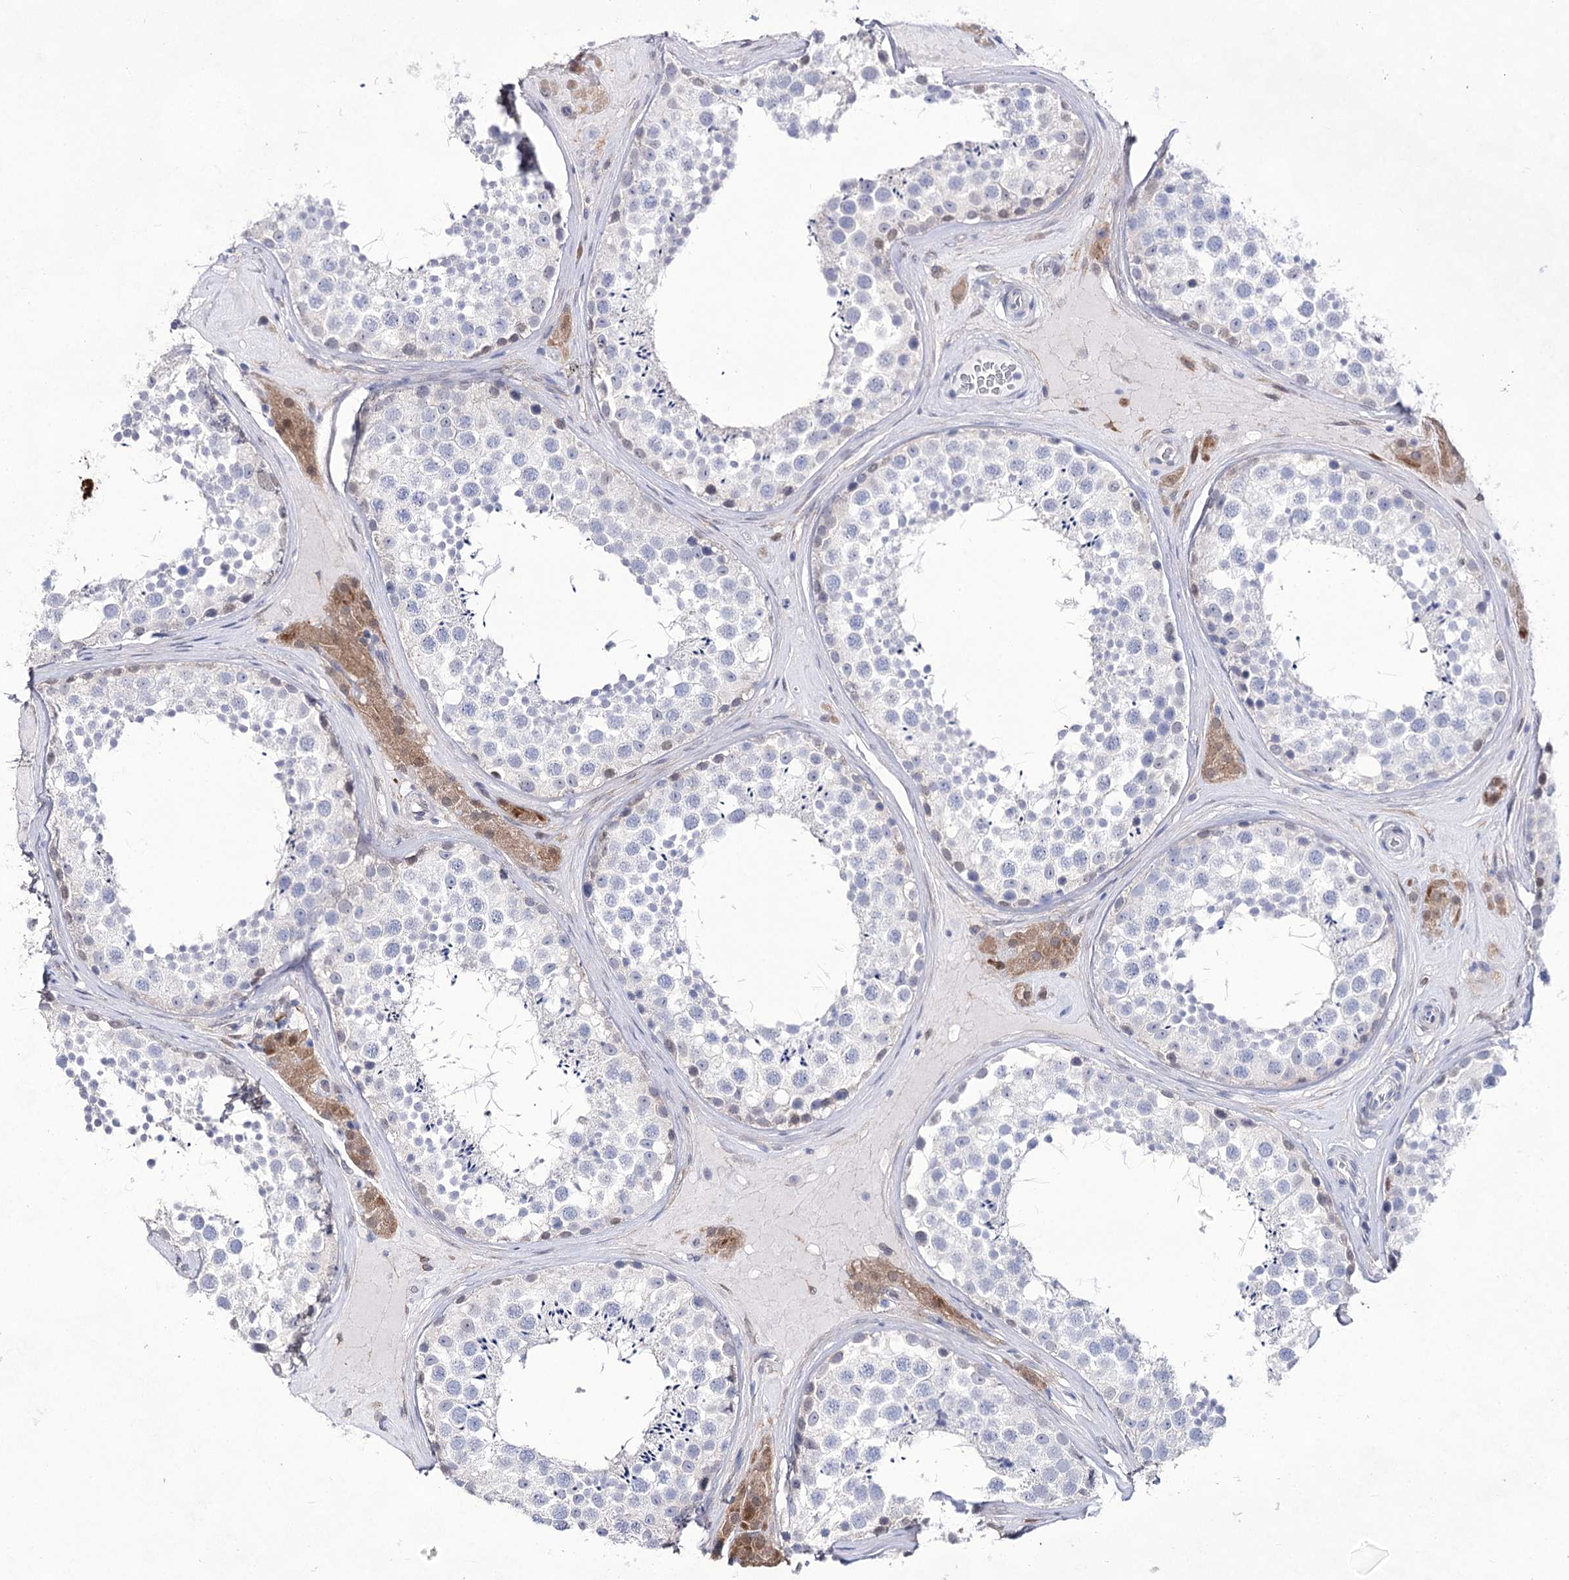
{"staining": {"intensity": "negative", "quantity": "none", "location": "none"}, "tissue": "testis", "cell_type": "Cells in seminiferous ducts", "image_type": "normal", "snomed": [{"axis": "morphology", "description": "Normal tissue, NOS"}, {"axis": "topography", "description": "Testis"}], "caption": "Immunohistochemistry (IHC) of unremarkable testis exhibits no expression in cells in seminiferous ducts.", "gene": "UGDH", "patient": {"sex": "male", "age": 46}}